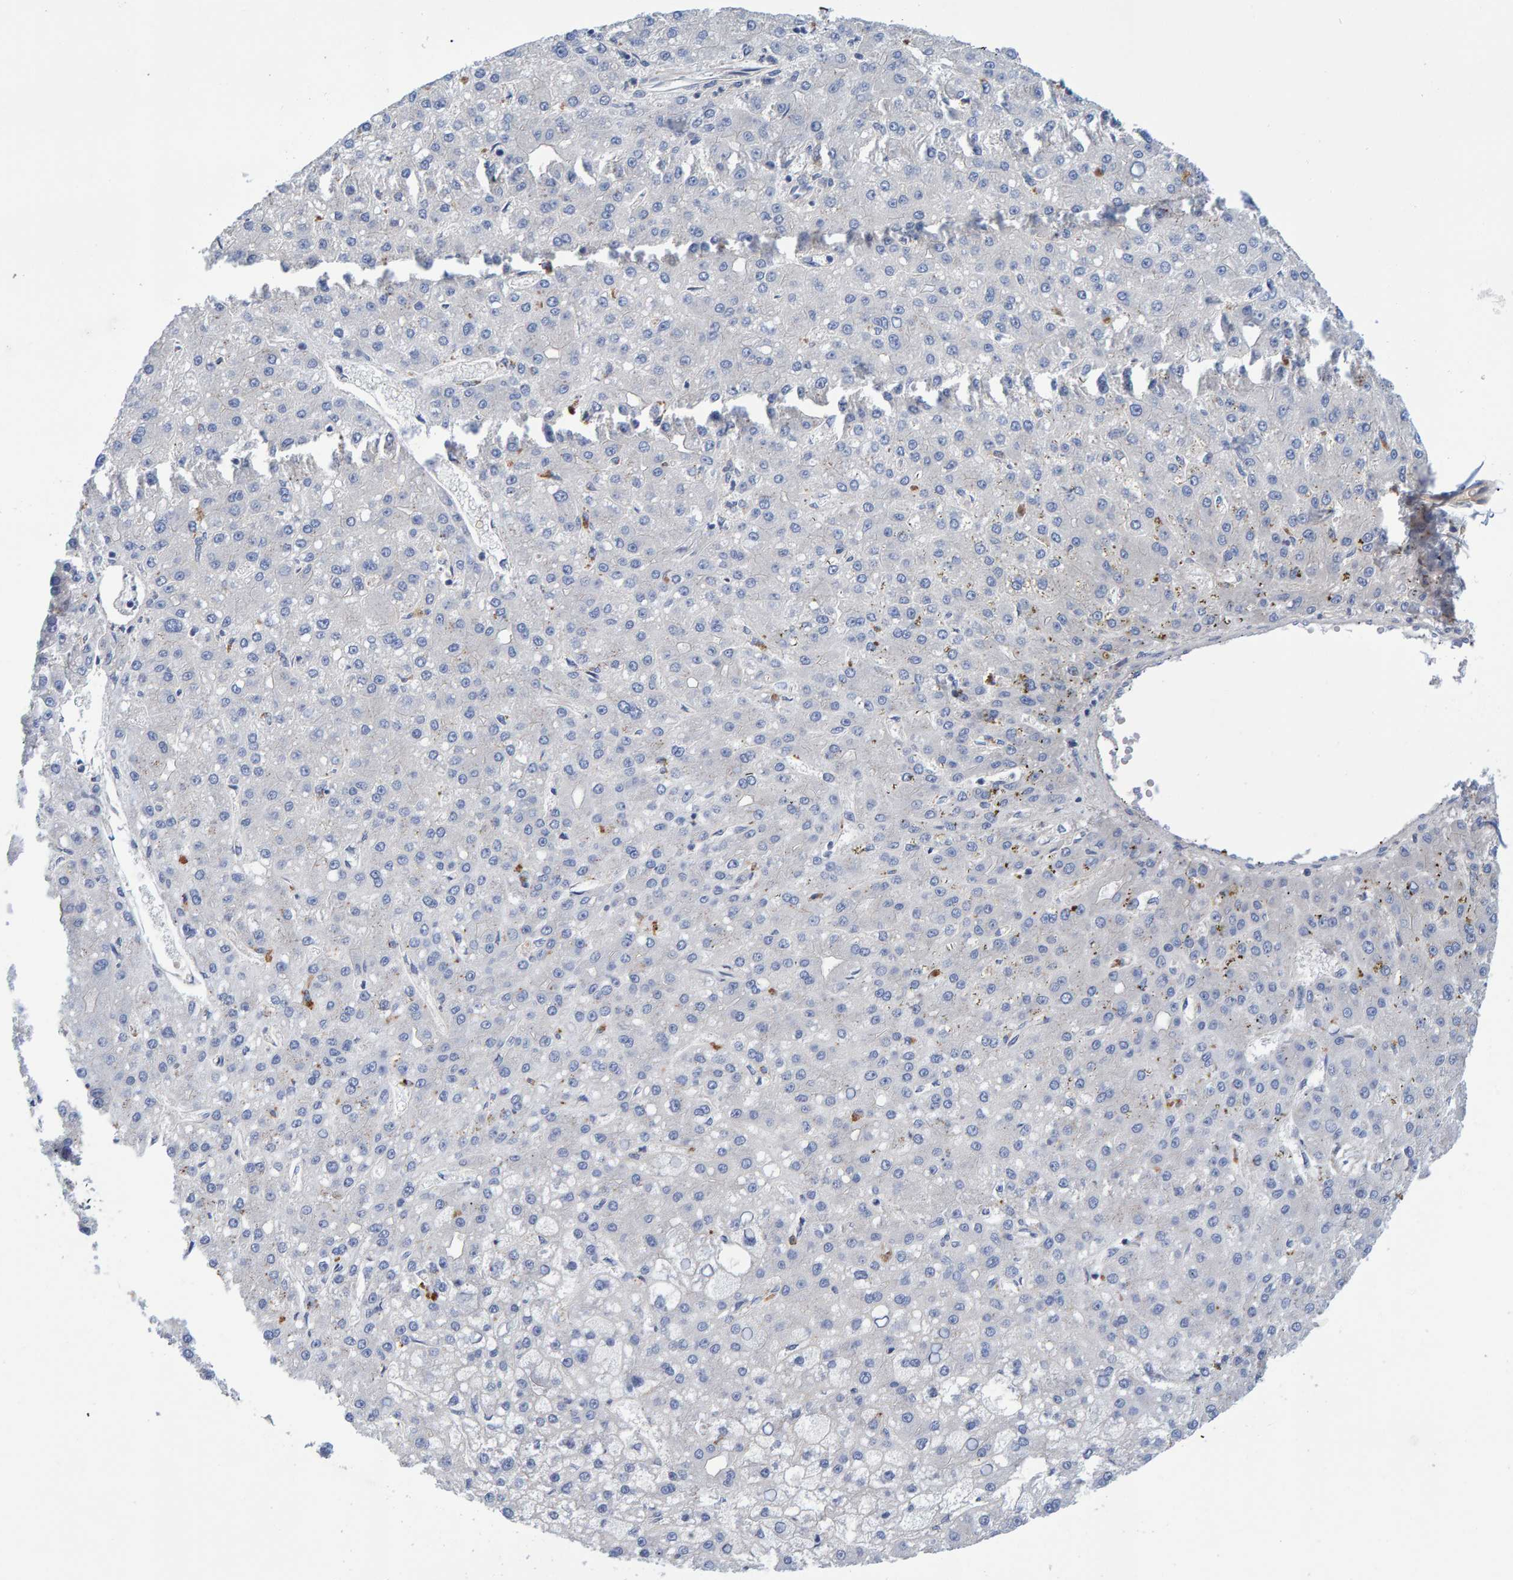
{"staining": {"intensity": "negative", "quantity": "none", "location": "none"}, "tissue": "liver cancer", "cell_type": "Tumor cells", "image_type": "cancer", "snomed": [{"axis": "morphology", "description": "Carcinoma, Hepatocellular, NOS"}, {"axis": "topography", "description": "Liver"}], "caption": "Immunohistochemistry image of neoplastic tissue: hepatocellular carcinoma (liver) stained with DAB displays no significant protein positivity in tumor cells.", "gene": "EFR3A", "patient": {"sex": "male", "age": 67}}